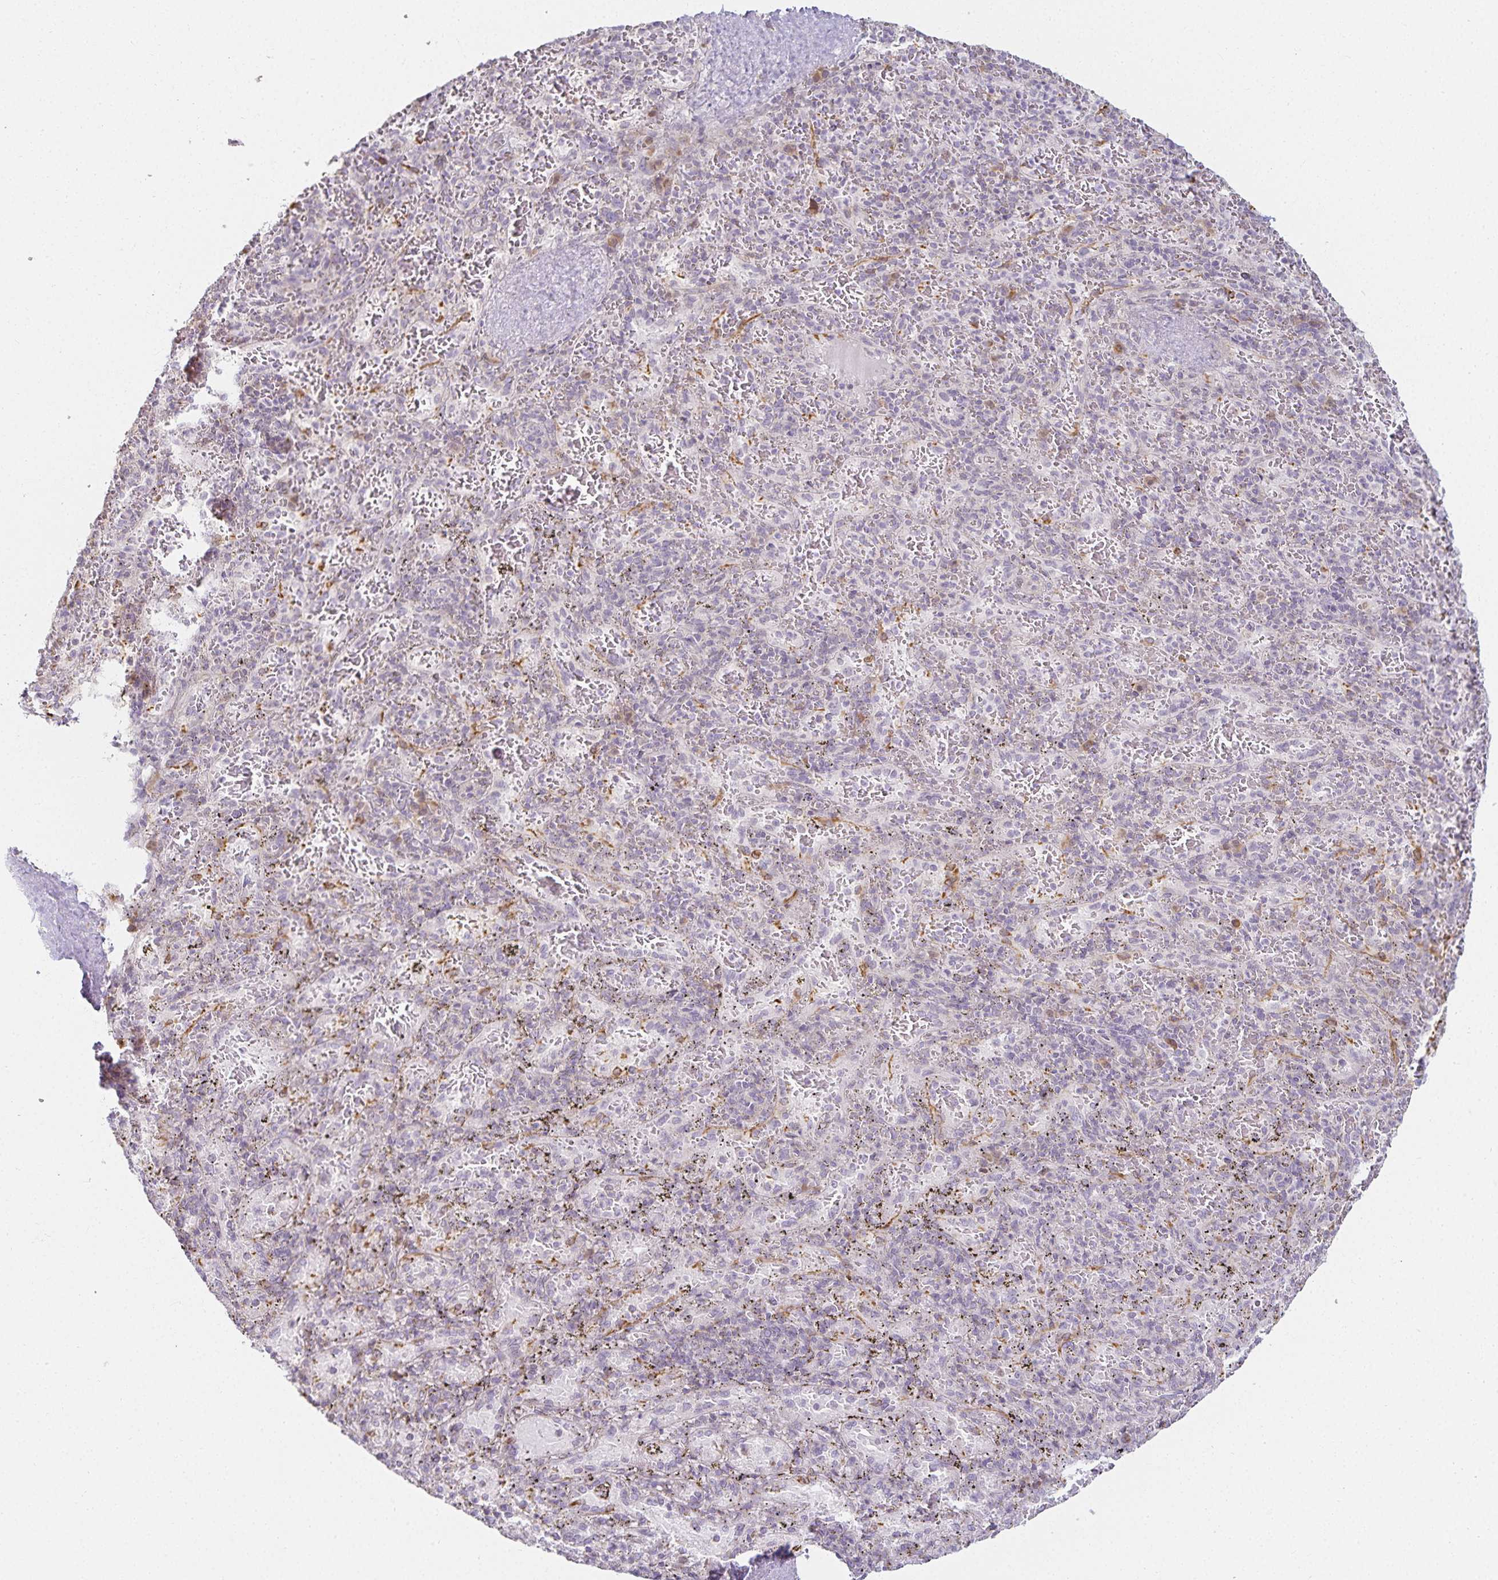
{"staining": {"intensity": "negative", "quantity": "none", "location": "none"}, "tissue": "spleen", "cell_type": "Cells in red pulp", "image_type": "normal", "snomed": [{"axis": "morphology", "description": "Normal tissue, NOS"}, {"axis": "topography", "description": "Spleen"}], "caption": "The immunohistochemistry micrograph has no significant positivity in cells in red pulp of spleen.", "gene": "GP2", "patient": {"sex": "male", "age": 57}}